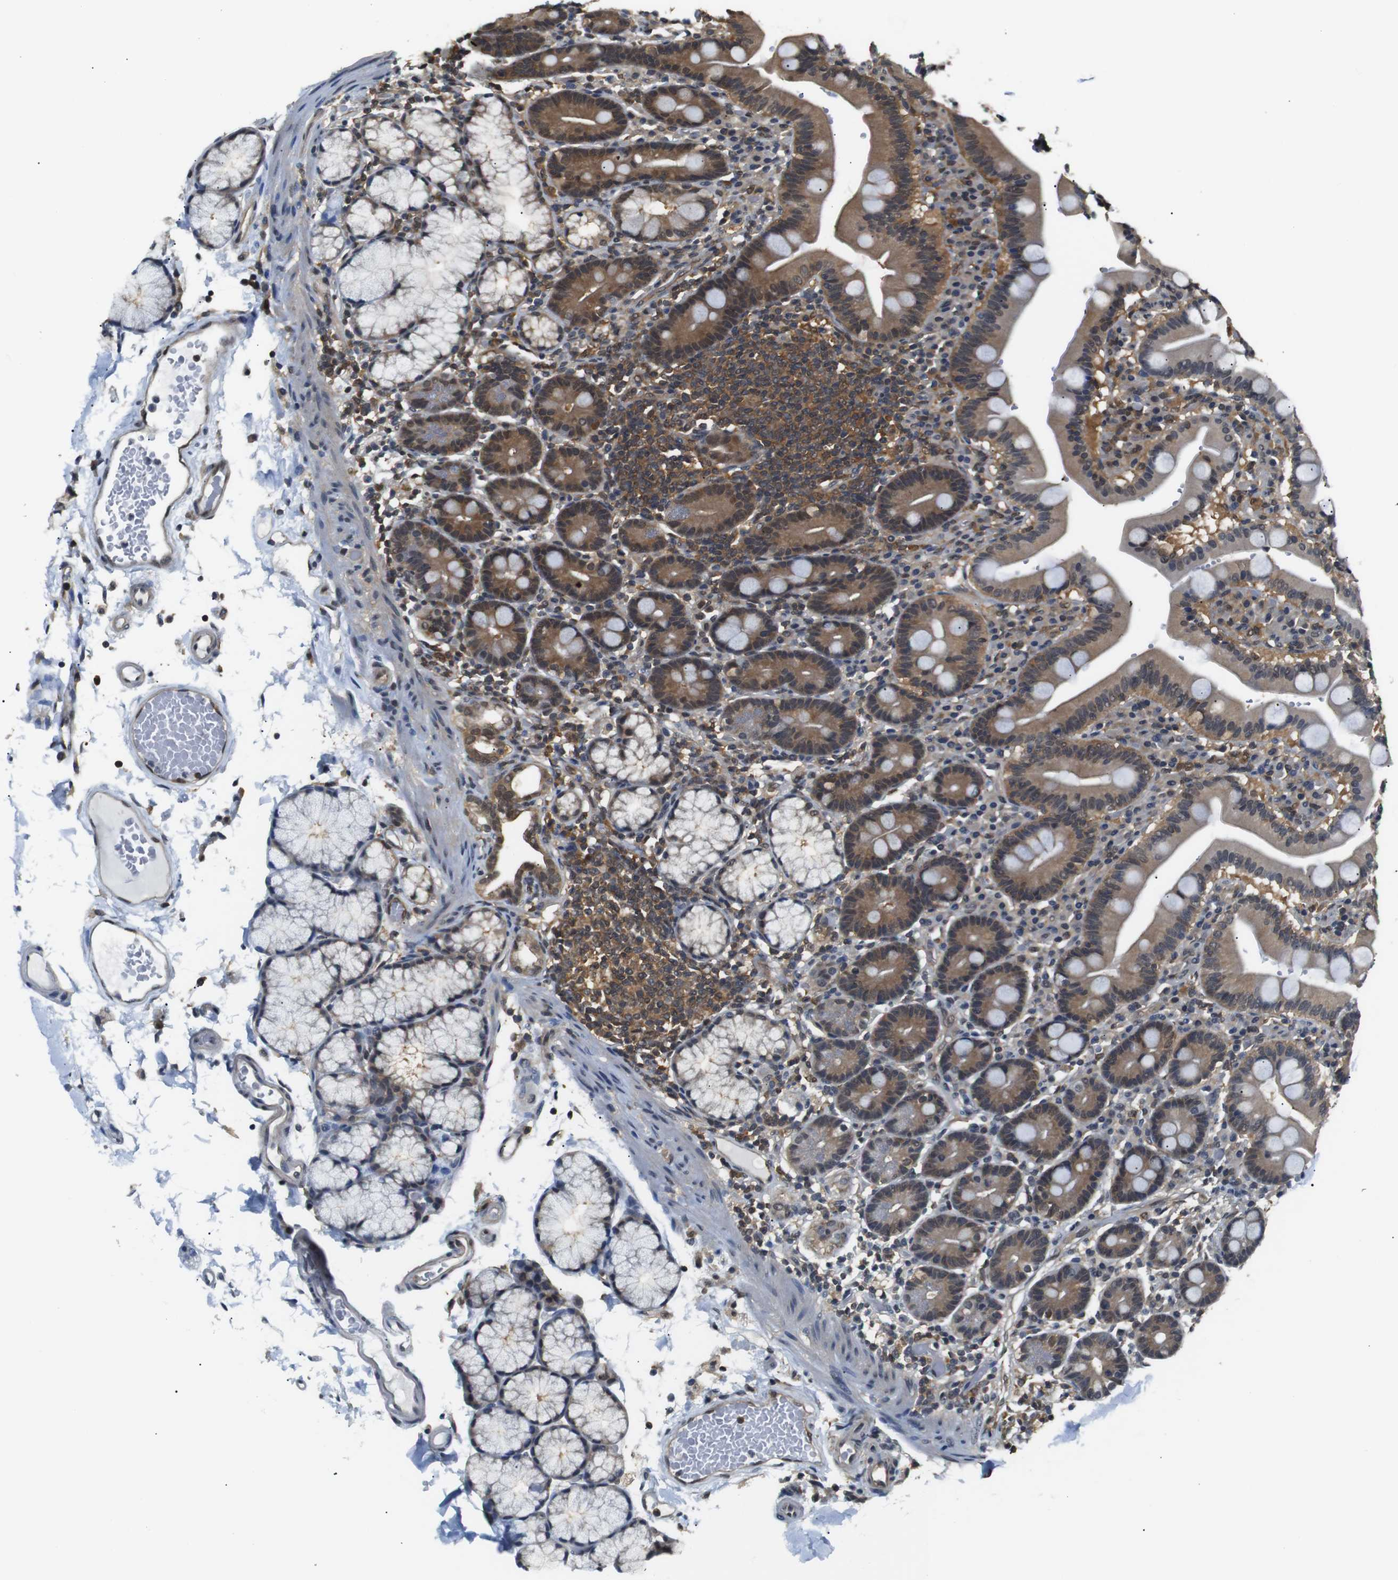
{"staining": {"intensity": "moderate", "quantity": ">75%", "location": "cytoplasmic/membranous"}, "tissue": "duodenum", "cell_type": "Glandular cells", "image_type": "normal", "snomed": [{"axis": "morphology", "description": "Normal tissue, NOS"}, {"axis": "topography", "description": "Small intestine, NOS"}], "caption": "Immunohistochemical staining of benign human duodenum exhibits moderate cytoplasmic/membranous protein expression in approximately >75% of glandular cells. (DAB (3,3'-diaminobenzidine) IHC with brightfield microscopy, high magnification).", "gene": "UBXN1", "patient": {"sex": "female", "age": 71}}